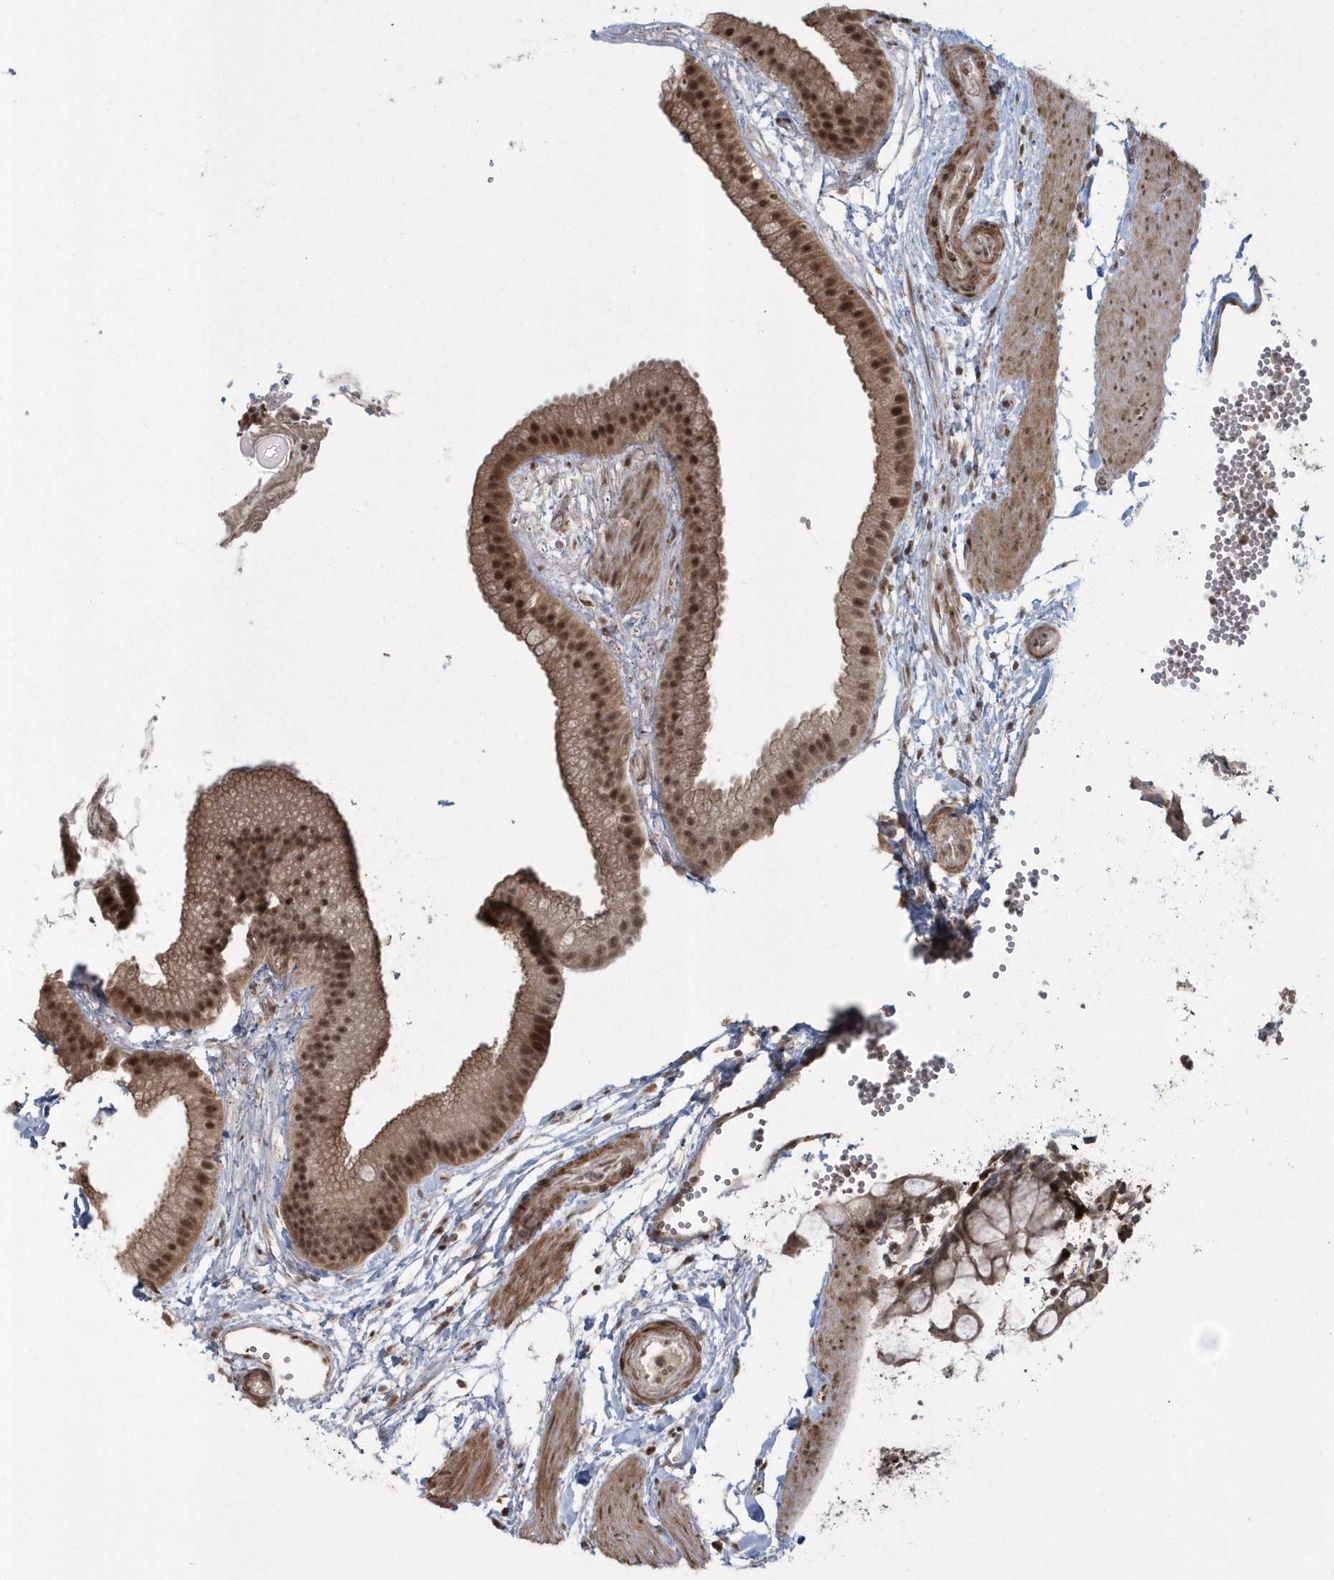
{"staining": {"intensity": "moderate", "quantity": ">75%", "location": "cytoplasmic/membranous,nuclear"}, "tissue": "gallbladder", "cell_type": "Glandular cells", "image_type": "normal", "snomed": [{"axis": "morphology", "description": "Normal tissue, NOS"}, {"axis": "topography", "description": "Gallbladder"}], "caption": "Immunohistochemical staining of normal gallbladder reveals >75% levels of moderate cytoplasmic/membranous,nuclear protein positivity in about >75% of glandular cells. The staining was performed using DAB, with brown indicating positive protein expression. Nuclei are stained blue with hematoxylin.", "gene": "EPB41L4A", "patient": {"sex": "female", "age": 64}}